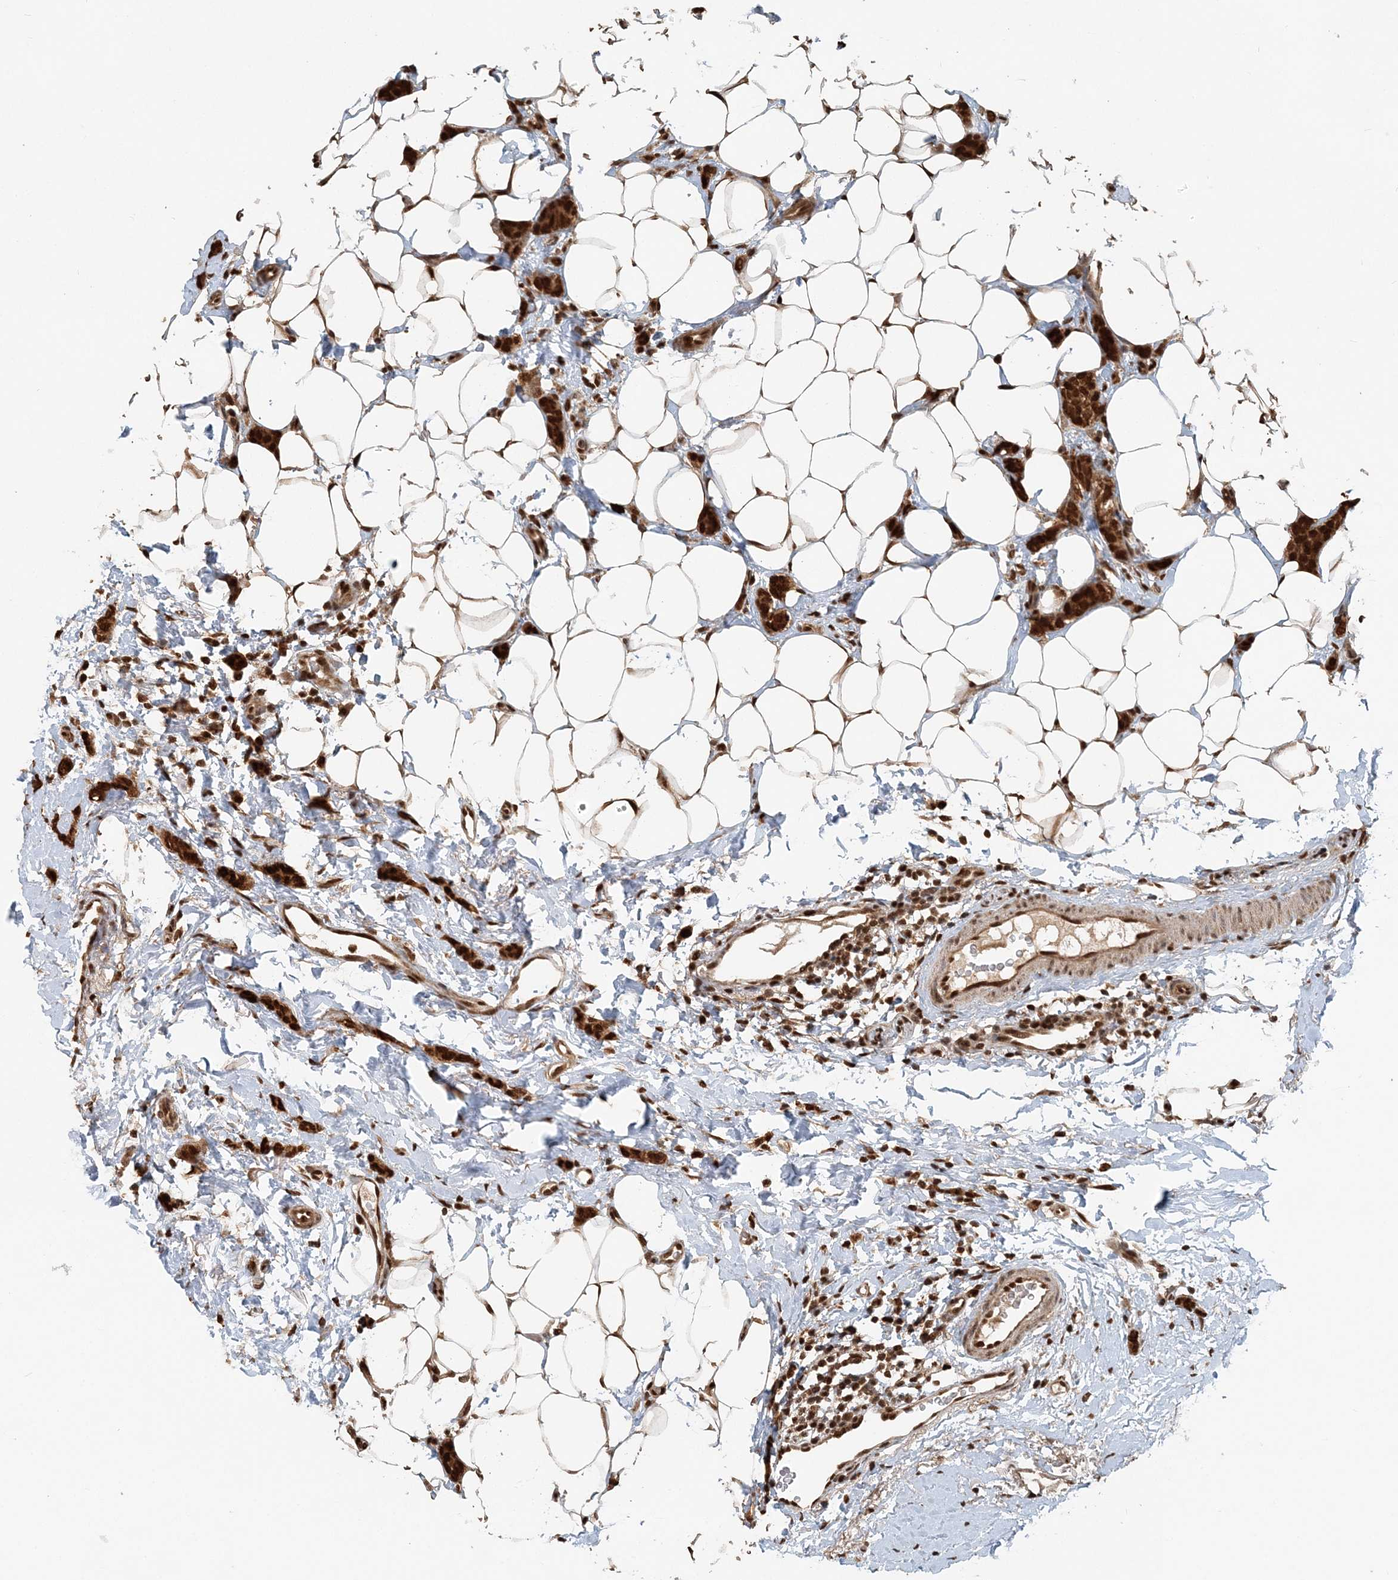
{"staining": {"intensity": "strong", "quantity": ">75%", "location": "cytoplasmic/membranous,nuclear"}, "tissue": "breast cancer", "cell_type": "Tumor cells", "image_type": "cancer", "snomed": [{"axis": "morphology", "description": "Lobular carcinoma"}, {"axis": "topography", "description": "Skin"}, {"axis": "topography", "description": "Breast"}], "caption": "DAB (3,3'-diaminobenzidine) immunohistochemical staining of breast cancer displays strong cytoplasmic/membranous and nuclear protein staining in about >75% of tumor cells. (Brightfield microscopy of DAB IHC at high magnification).", "gene": "ARHGAP35", "patient": {"sex": "female", "age": 46}}